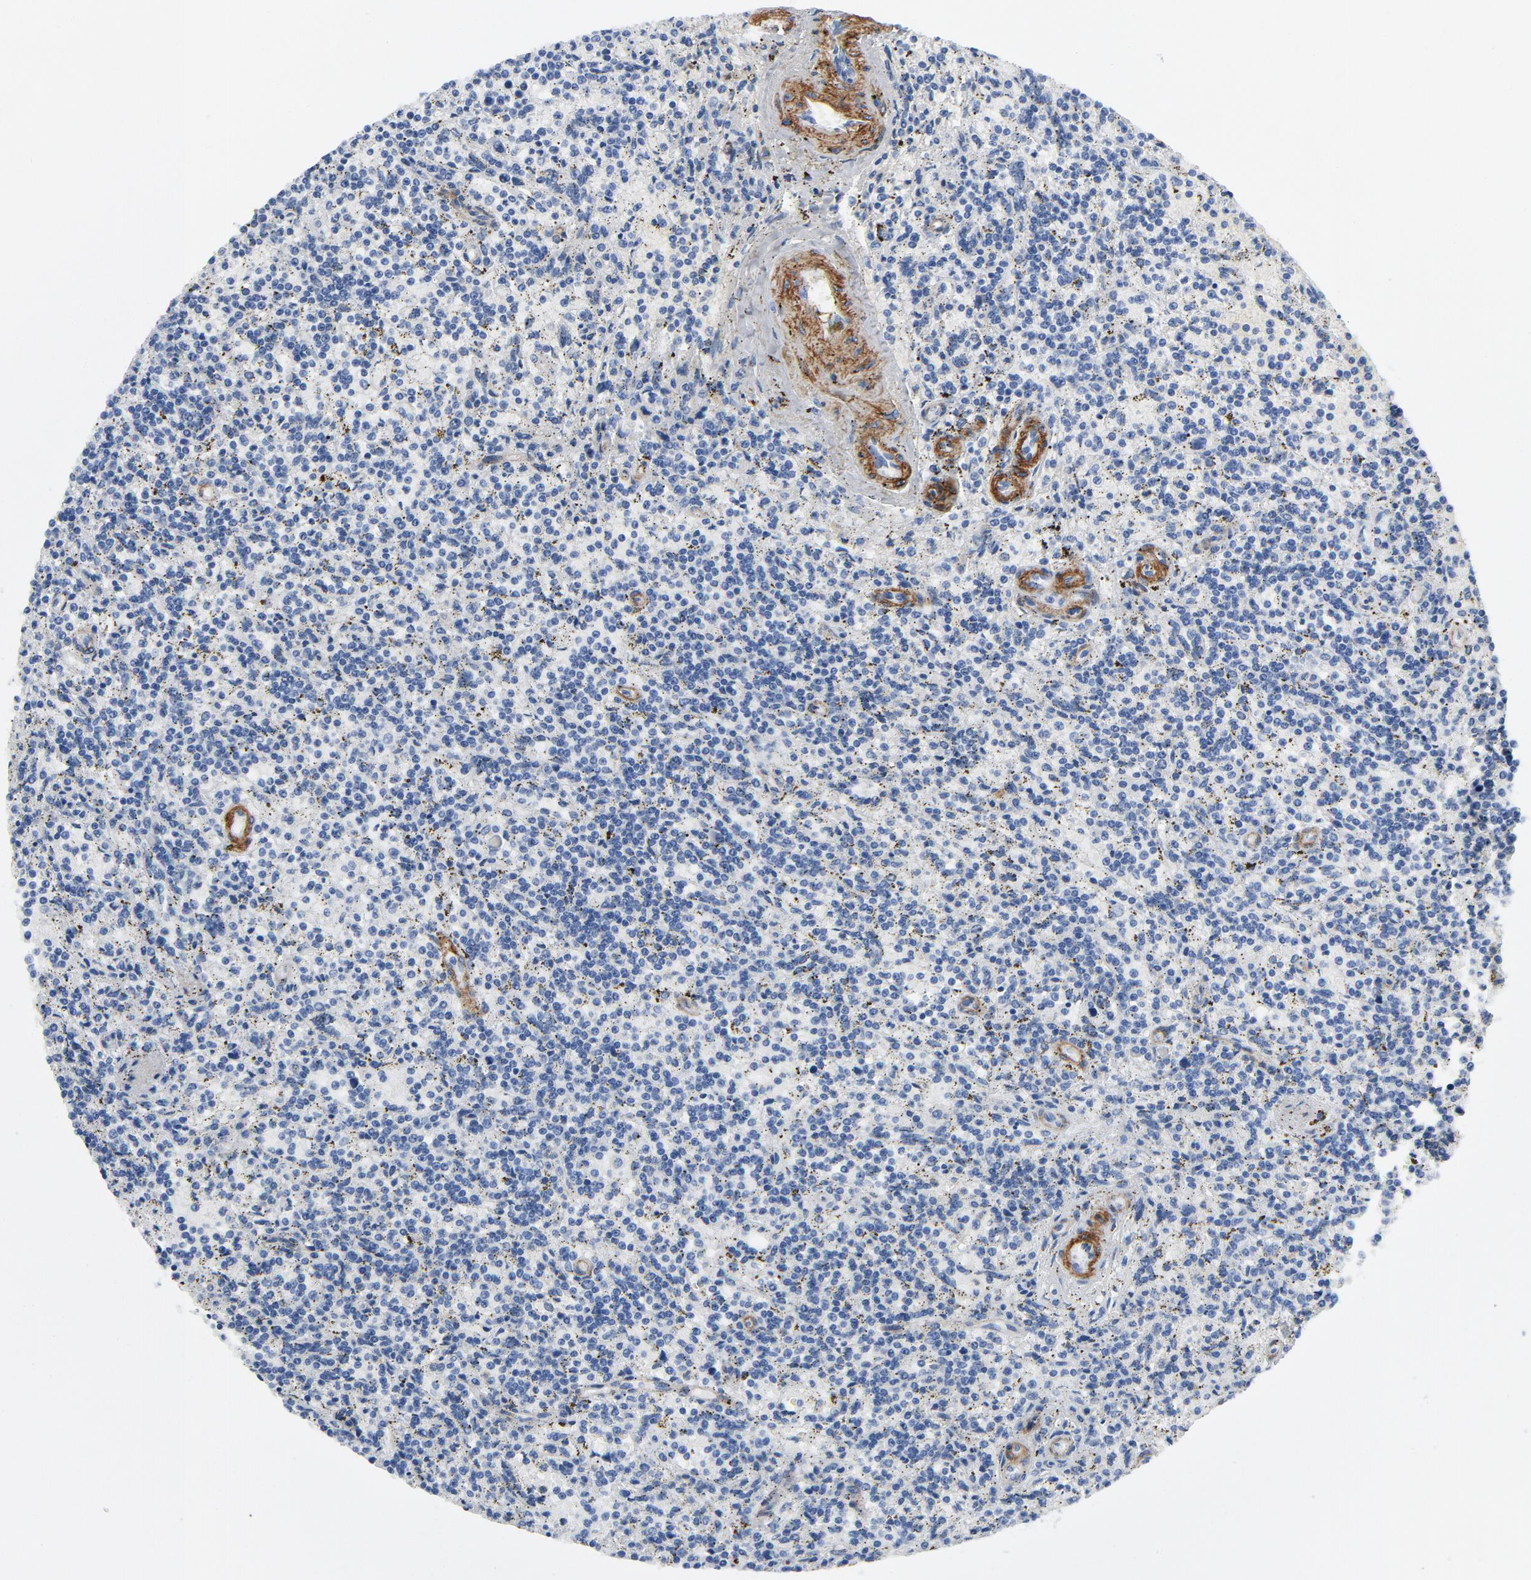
{"staining": {"intensity": "negative", "quantity": "none", "location": "none"}, "tissue": "lymphoma", "cell_type": "Tumor cells", "image_type": "cancer", "snomed": [{"axis": "morphology", "description": "Malignant lymphoma, non-Hodgkin's type, Low grade"}, {"axis": "topography", "description": "Spleen"}], "caption": "The image reveals no significant positivity in tumor cells of lymphoma.", "gene": "LAMC1", "patient": {"sex": "male", "age": 73}}